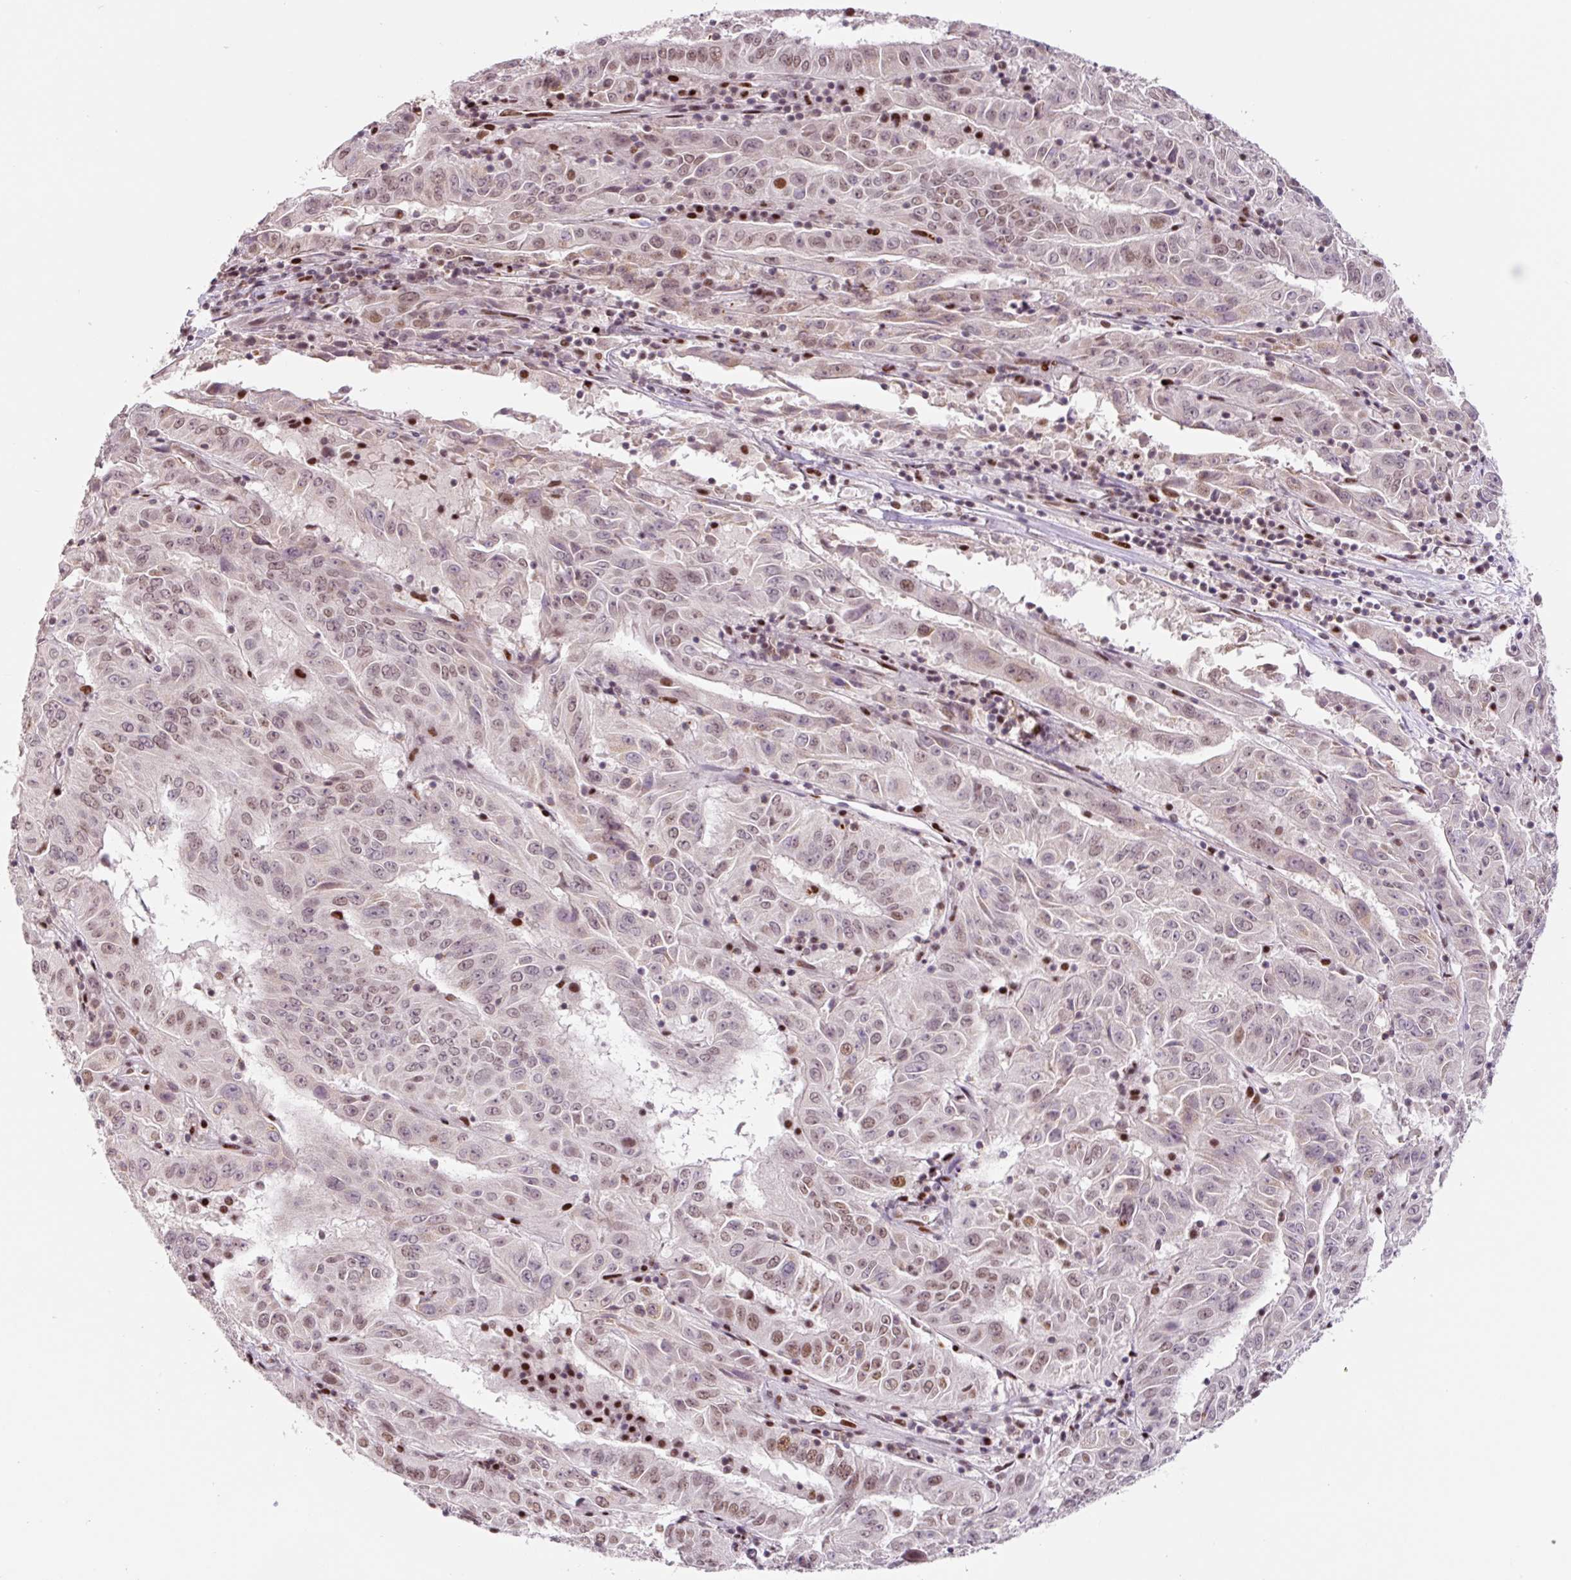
{"staining": {"intensity": "moderate", "quantity": "25%-75%", "location": "nuclear"}, "tissue": "pancreatic cancer", "cell_type": "Tumor cells", "image_type": "cancer", "snomed": [{"axis": "morphology", "description": "Adenocarcinoma, NOS"}, {"axis": "topography", "description": "Pancreas"}], "caption": "A medium amount of moderate nuclear positivity is present in about 25%-75% of tumor cells in pancreatic cancer tissue.", "gene": "CCNL2", "patient": {"sex": "male", "age": 63}}